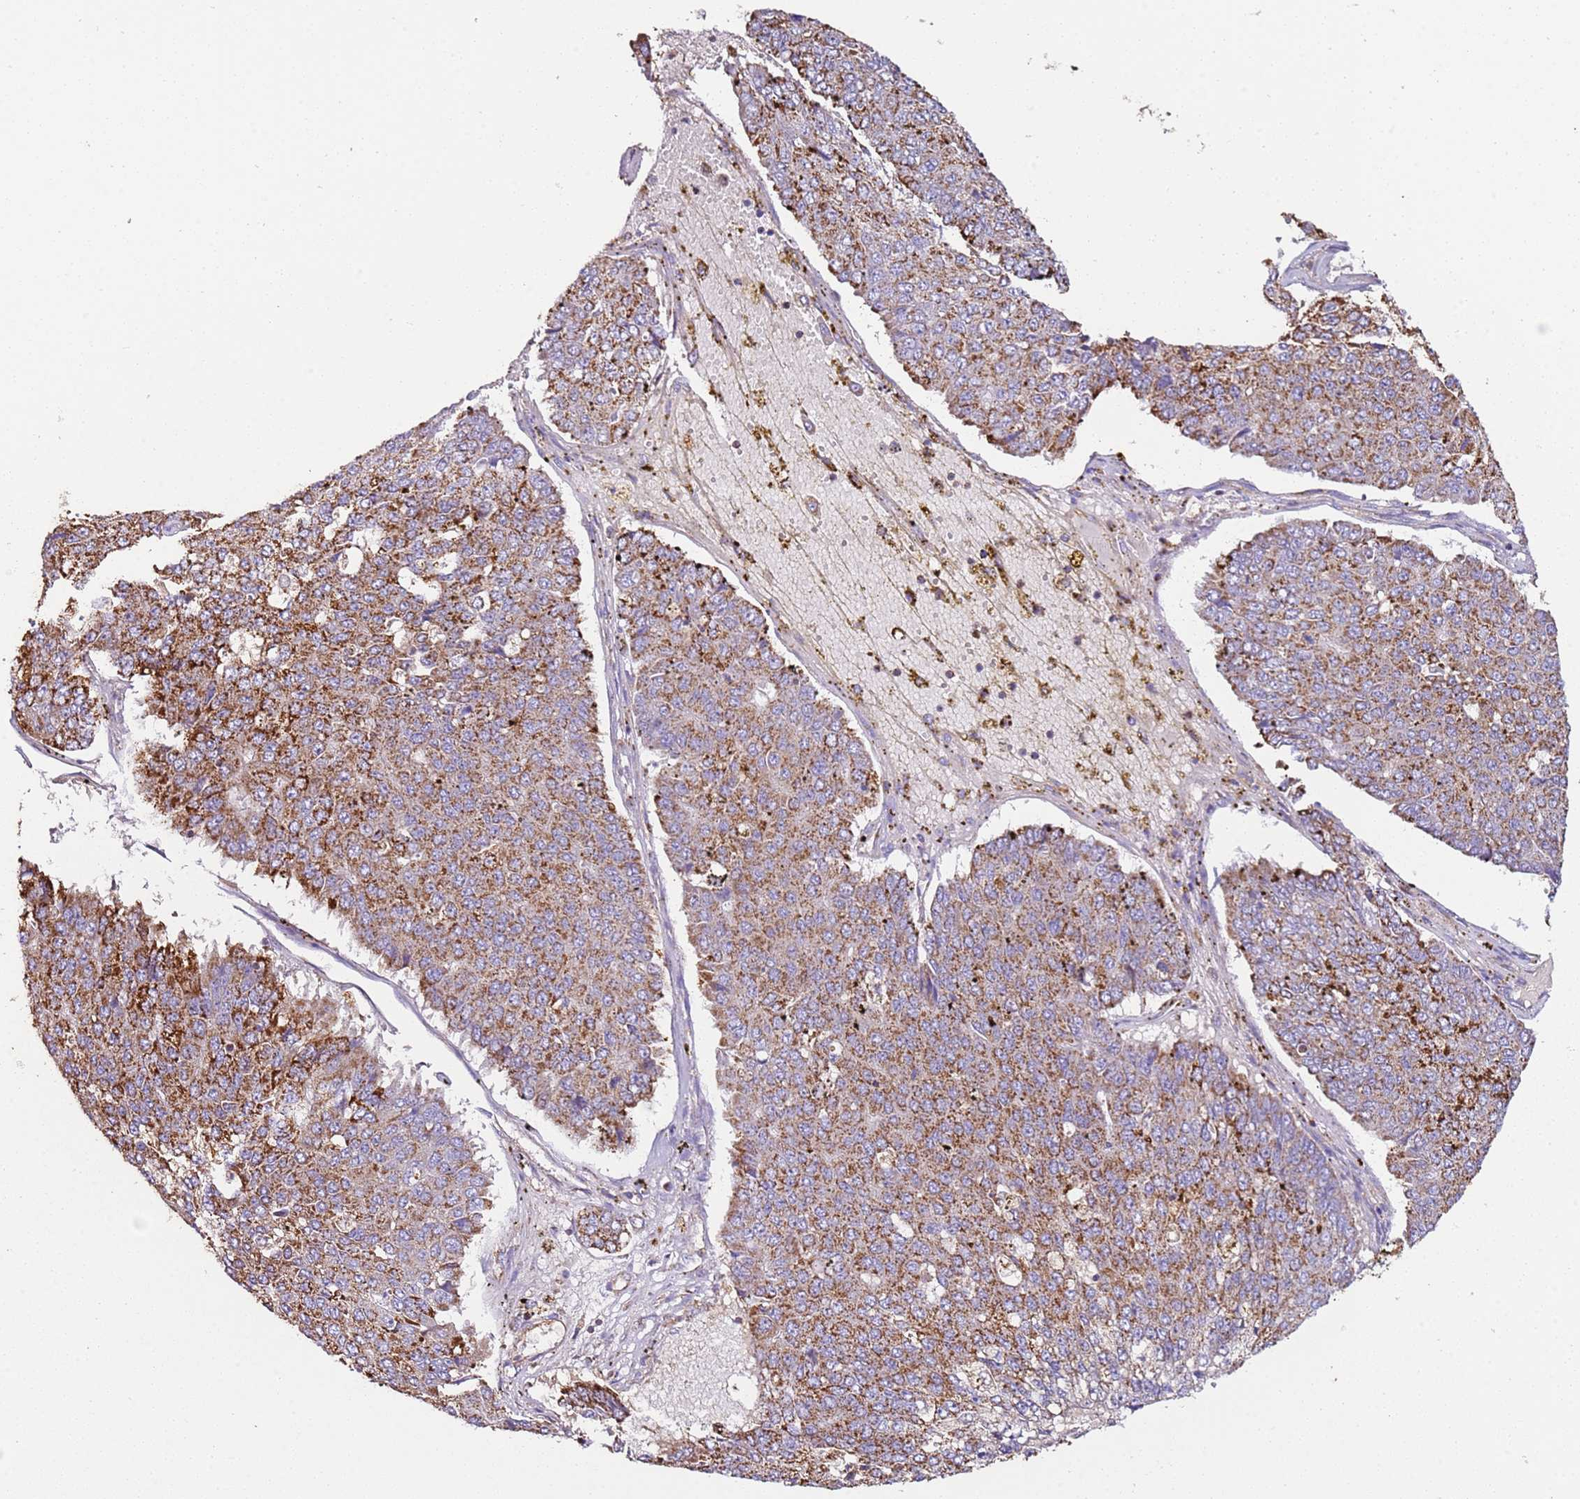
{"staining": {"intensity": "moderate", "quantity": ">75%", "location": "cytoplasmic/membranous"}, "tissue": "pancreatic cancer", "cell_type": "Tumor cells", "image_type": "cancer", "snomed": [{"axis": "morphology", "description": "Adenocarcinoma, NOS"}, {"axis": "topography", "description": "Pancreas"}], "caption": "Moderate cytoplasmic/membranous protein positivity is present in about >75% of tumor cells in pancreatic cancer.", "gene": "RMND5A", "patient": {"sex": "male", "age": 50}}